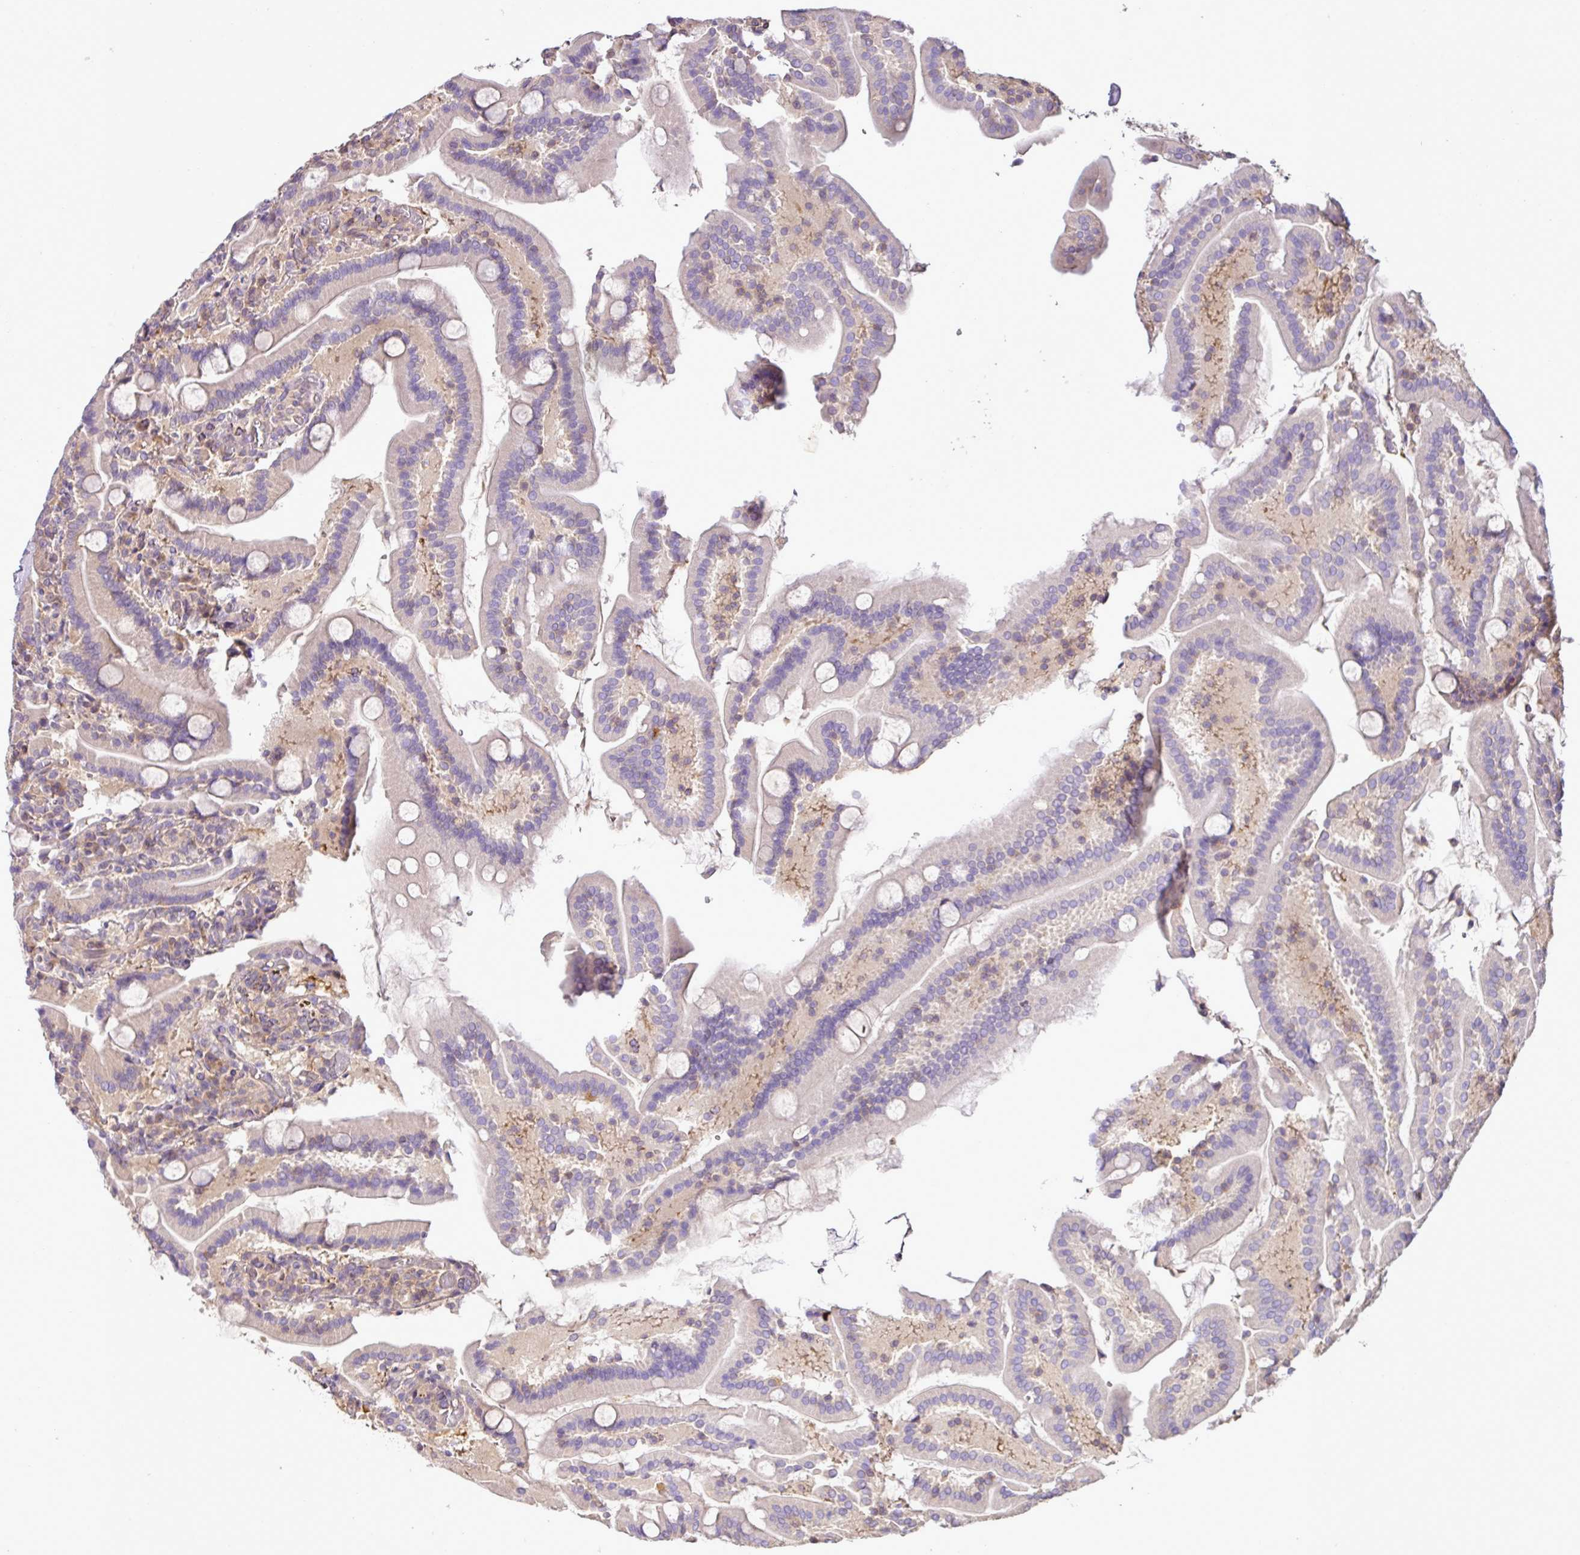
{"staining": {"intensity": "moderate", "quantity": "<25%", "location": "cytoplasmic/membranous"}, "tissue": "duodenum", "cell_type": "Glandular cells", "image_type": "normal", "snomed": [{"axis": "morphology", "description": "Normal tissue, NOS"}, {"axis": "topography", "description": "Duodenum"}], "caption": "Protein analysis of unremarkable duodenum demonstrates moderate cytoplasmic/membranous positivity in about <25% of glandular cells.", "gene": "TMEM107", "patient": {"sex": "male", "age": 55}}